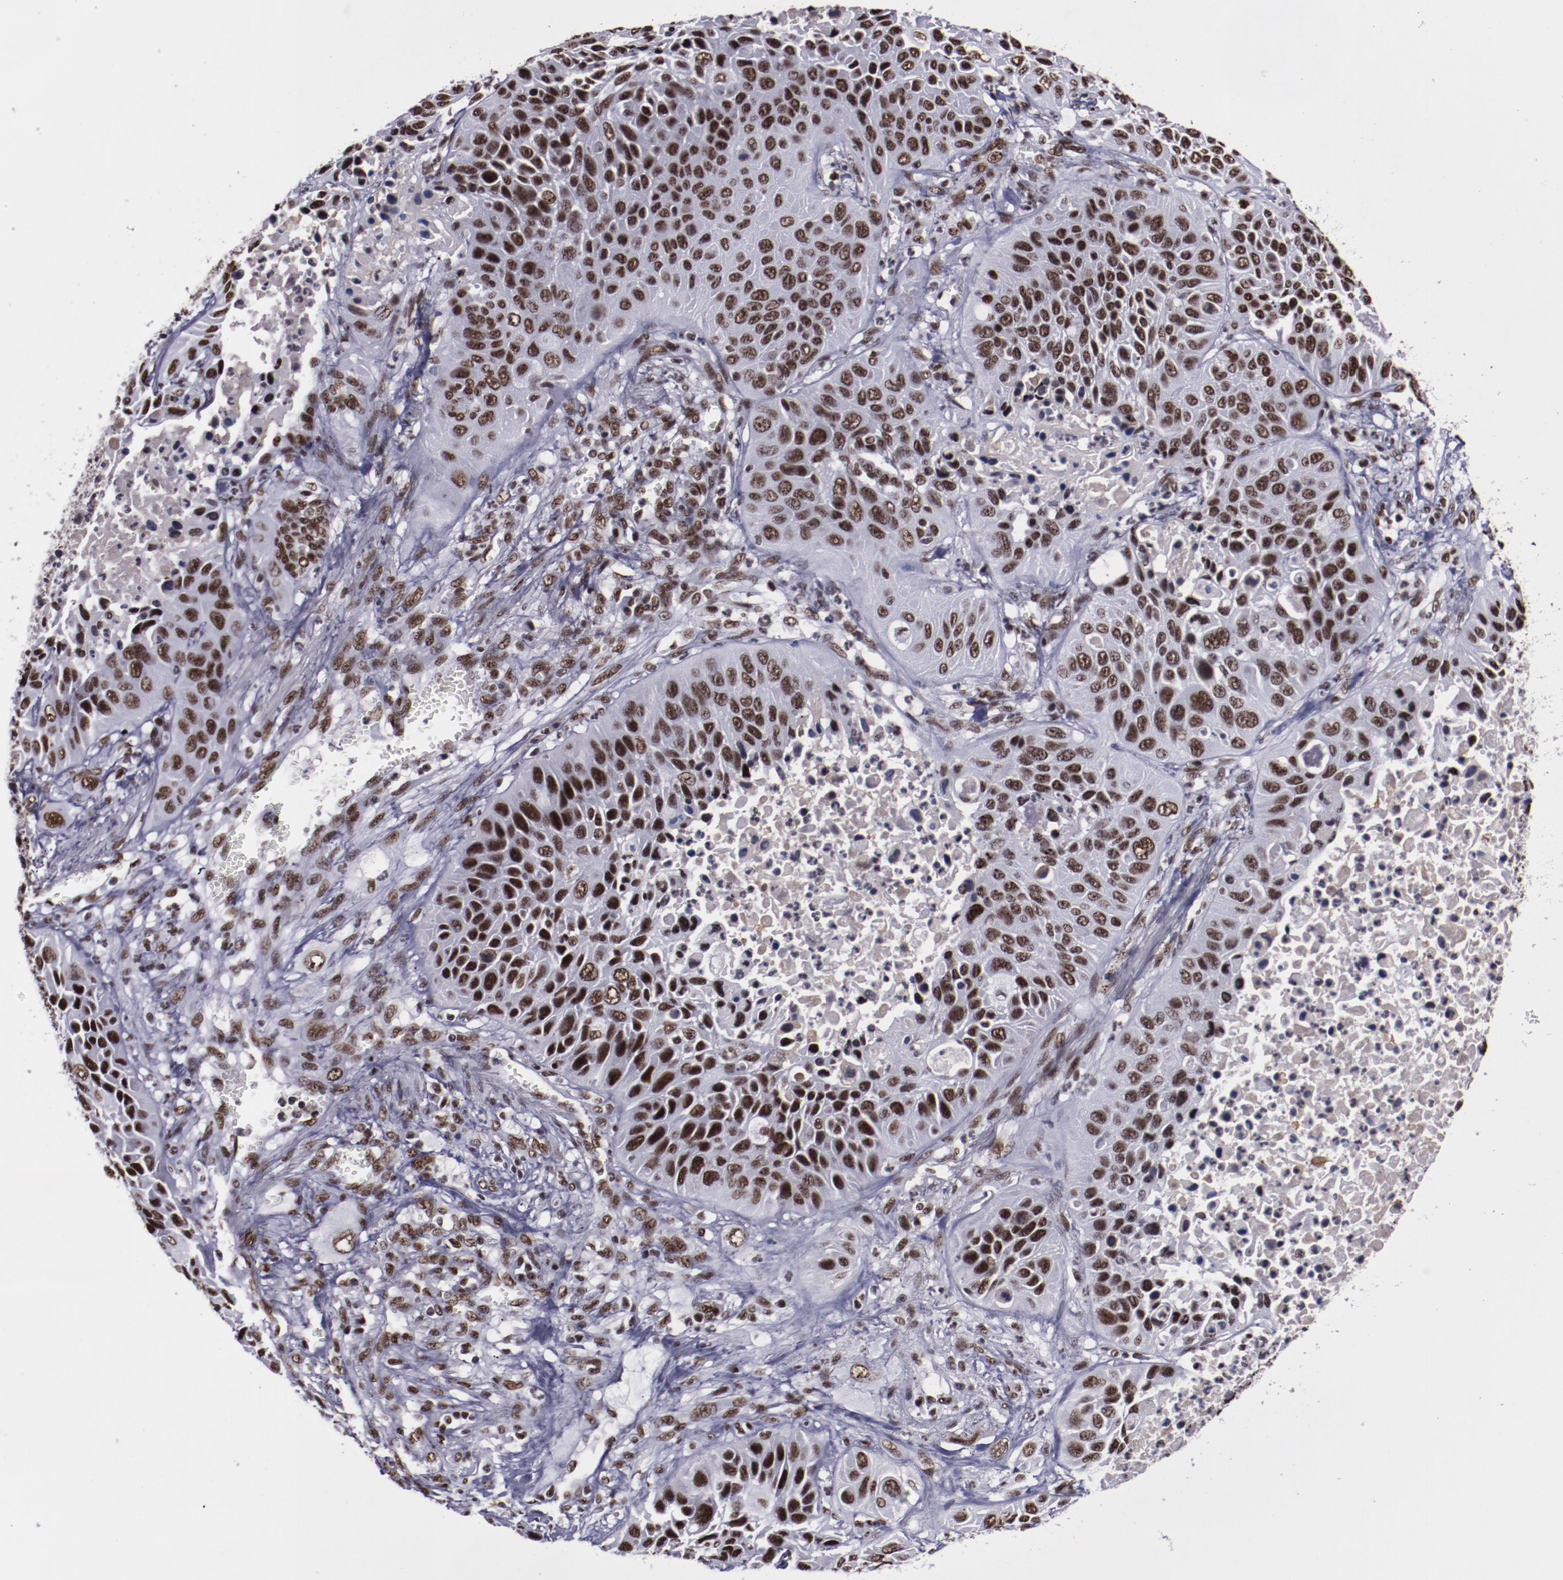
{"staining": {"intensity": "strong", "quantity": ">75%", "location": "nuclear"}, "tissue": "lung cancer", "cell_type": "Tumor cells", "image_type": "cancer", "snomed": [{"axis": "morphology", "description": "Squamous cell carcinoma, NOS"}, {"axis": "topography", "description": "Lung"}], "caption": "A brown stain shows strong nuclear staining of a protein in lung squamous cell carcinoma tumor cells. Ihc stains the protein of interest in brown and the nuclei are stained blue.", "gene": "ERH", "patient": {"sex": "female", "age": 76}}